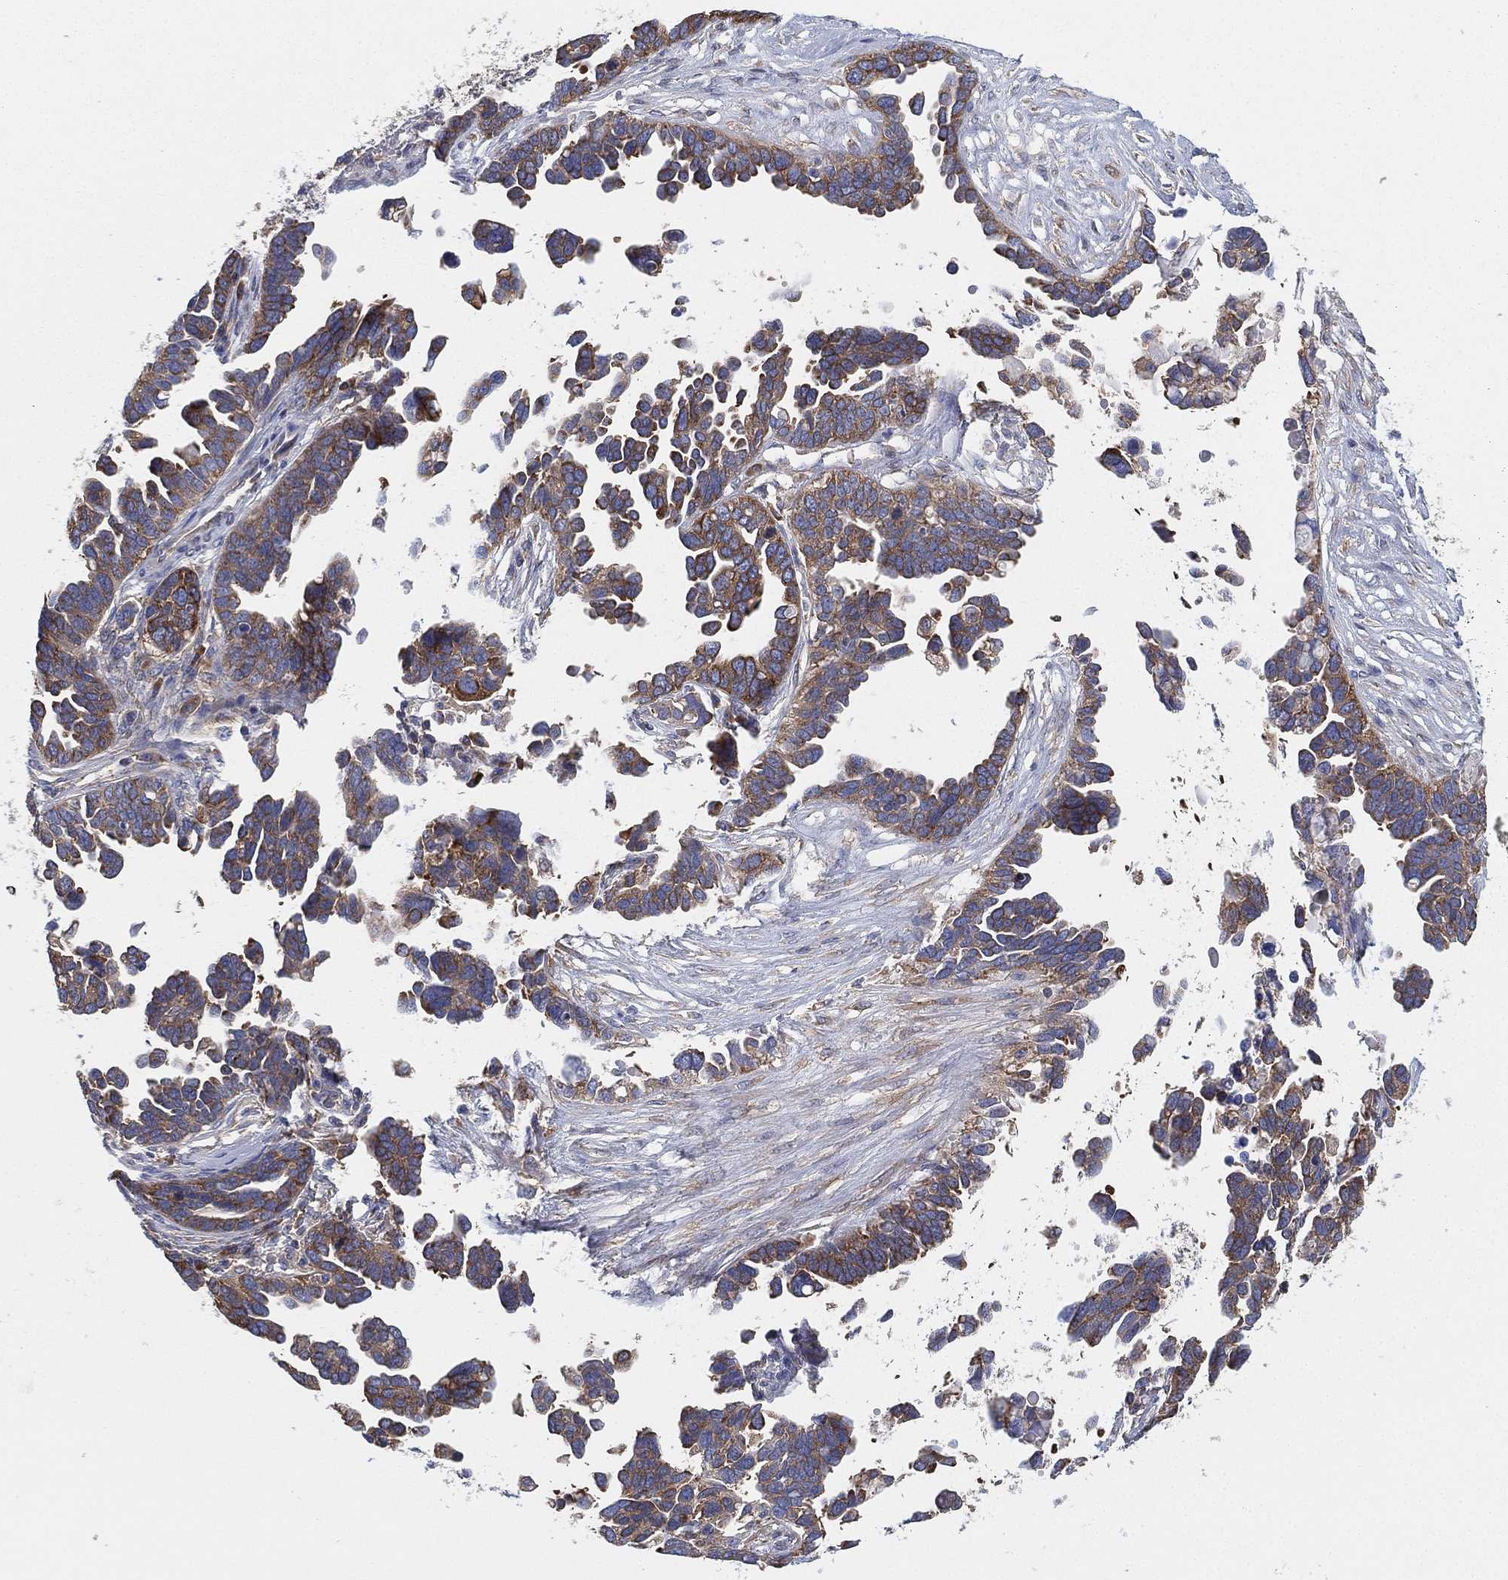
{"staining": {"intensity": "strong", "quantity": "25%-75%", "location": "cytoplasmic/membranous"}, "tissue": "ovarian cancer", "cell_type": "Tumor cells", "image_type": "cancer", "snomed": [{"axis": "morphology", "description": "Cystadenocarcinoma, serous, NOS"}, {"axis": "topography", "description": "Ovary"}], "caption": "Protein staining displays strong cytoplasmic/membranous expression in approximately 25%-75% of tumor cells in serous cystadenocarcinoma (ovarian).", "gene": "FARSA", "patient": {"sex": "female", "age": 54}}